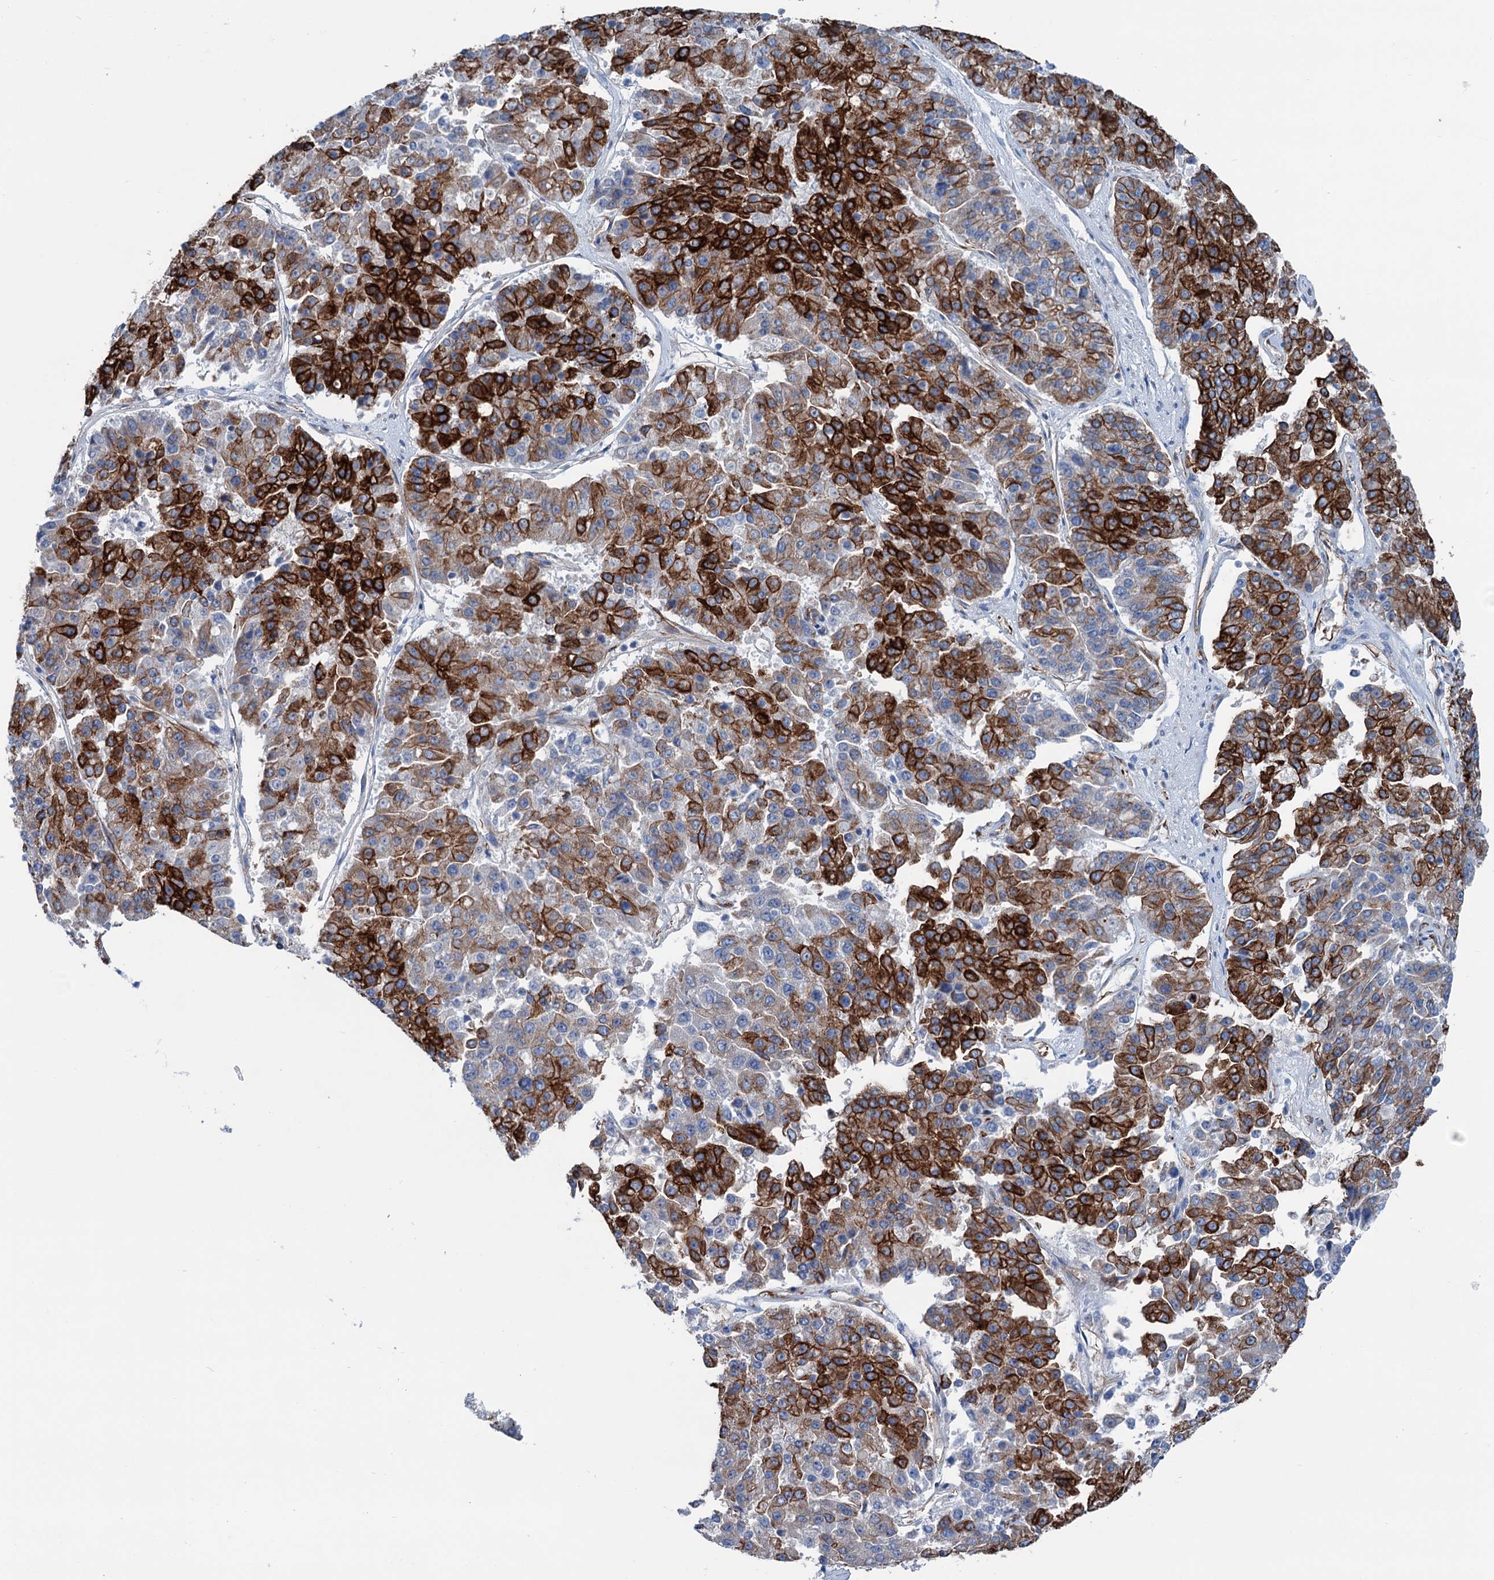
{"staining": {"intensity": "strong", "quantity": "25%-75%", "location": "cytoplasmic/membranous"}, "tissue": "pancreatic cancer", "cell_type": "Tumor cells", "image_type": "cancer", "snomed": [{"axis": "morphology", "description": "Adenocarcinoma, NOS"}, {"axis": "topography", "description": "Pancreas"}], "caption": "DAB (3,3'-diaminobenzidine) immunohistochemical staining of pancreatic cancer displays strong cytoplasmic/membranous protein expression in about 25%-75% of tumor cells. The staining is performed using DAB brown chromogen to label protein expression. The nuclei are counter-stained blue using hematoxylin.", "gene": "CALCOCO1", "patient": {"sex": "male", "age": 50}}